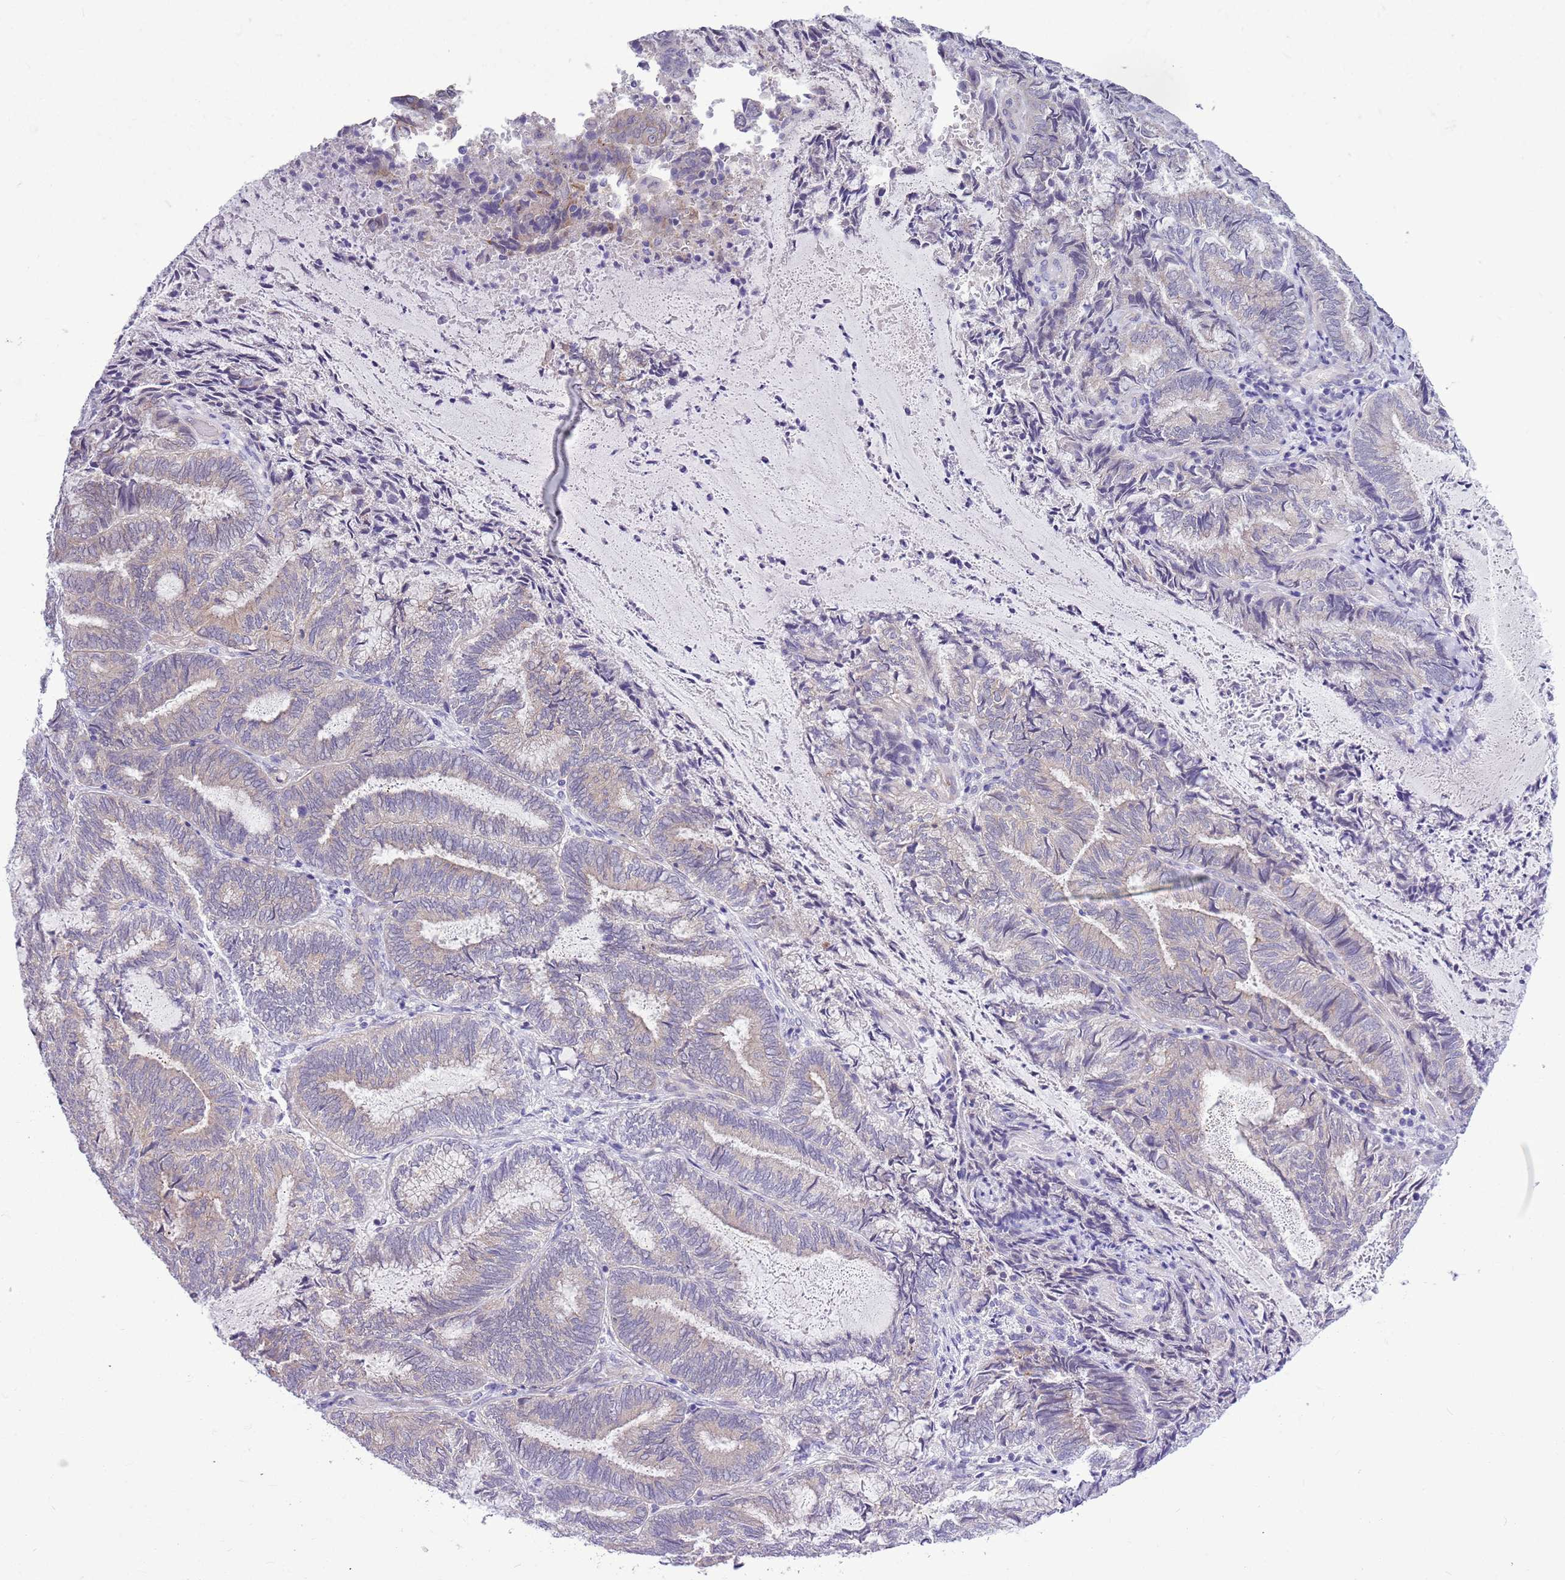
{"staining": {"intensity": "weak", "quantity": "<25%", "location": "cytoplasmic/membranous"}, "tissue": "endometrial cancer", "cell_type": "Tumor cells", "image_type": "cancer", "snomed": [{"axis": "morphology", "description": "Adenocarcinoma, NOS"}, {"axis": "topography", "description": "Endometrium"}], "caption": "High magnification brightfield microscopy of endometrial adenocarcinoma stained with DAB (brown) and counterstained with hematoxylin (blue): tumor cells show no significant expression. (Stains: DAB (3,3'-diaminobenzidine) immunohistochemistry with hematoxylin counter stain, Microscopy: brightfield microscopy at high magnification).", "gene": "PARP8", "patient": {"sex": "female", "age": 80}}